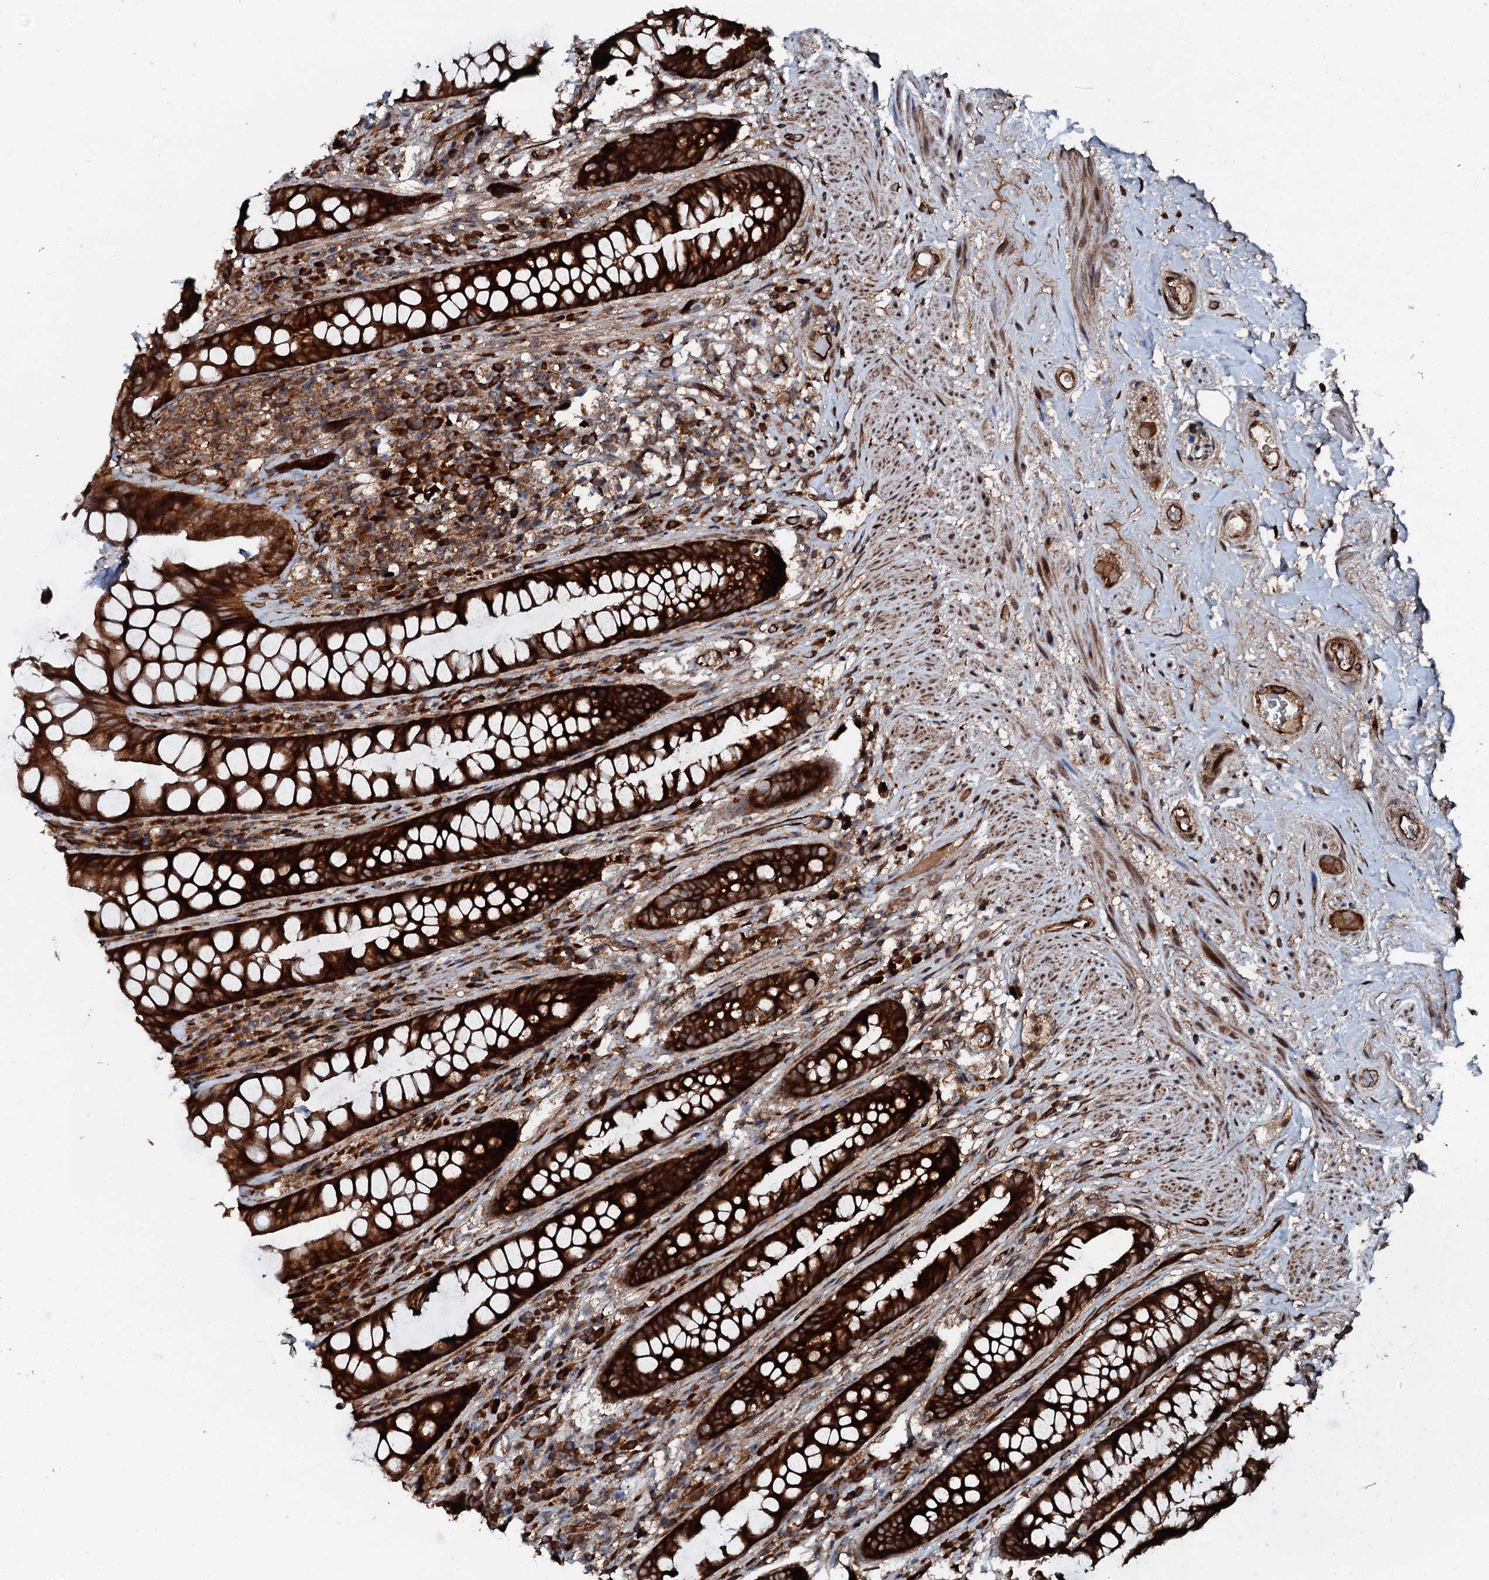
{"staining": {"intensity": "strong", "quantity": ">75%", "location": "cytoplasmic/membranous"}, "tissue": "rectum", "cell_type": "Glandular cells", "image_type": "normal", "snomed": [{"axis": "morphology", "description": "Normal tissue, NOS"}, {"axis": "topography", "description": "Rectum"}], "caption": "The immunohistochemical stain labels strong cytoplasmic/membranous expression in glandular cells of normal rectum. (DAB (3,3'-diaminobenzidine) IHC with brightfield microscopy, high magnification).", "gene": "FLYWCH1", "patient": {"sex": "male", "age": 74}}